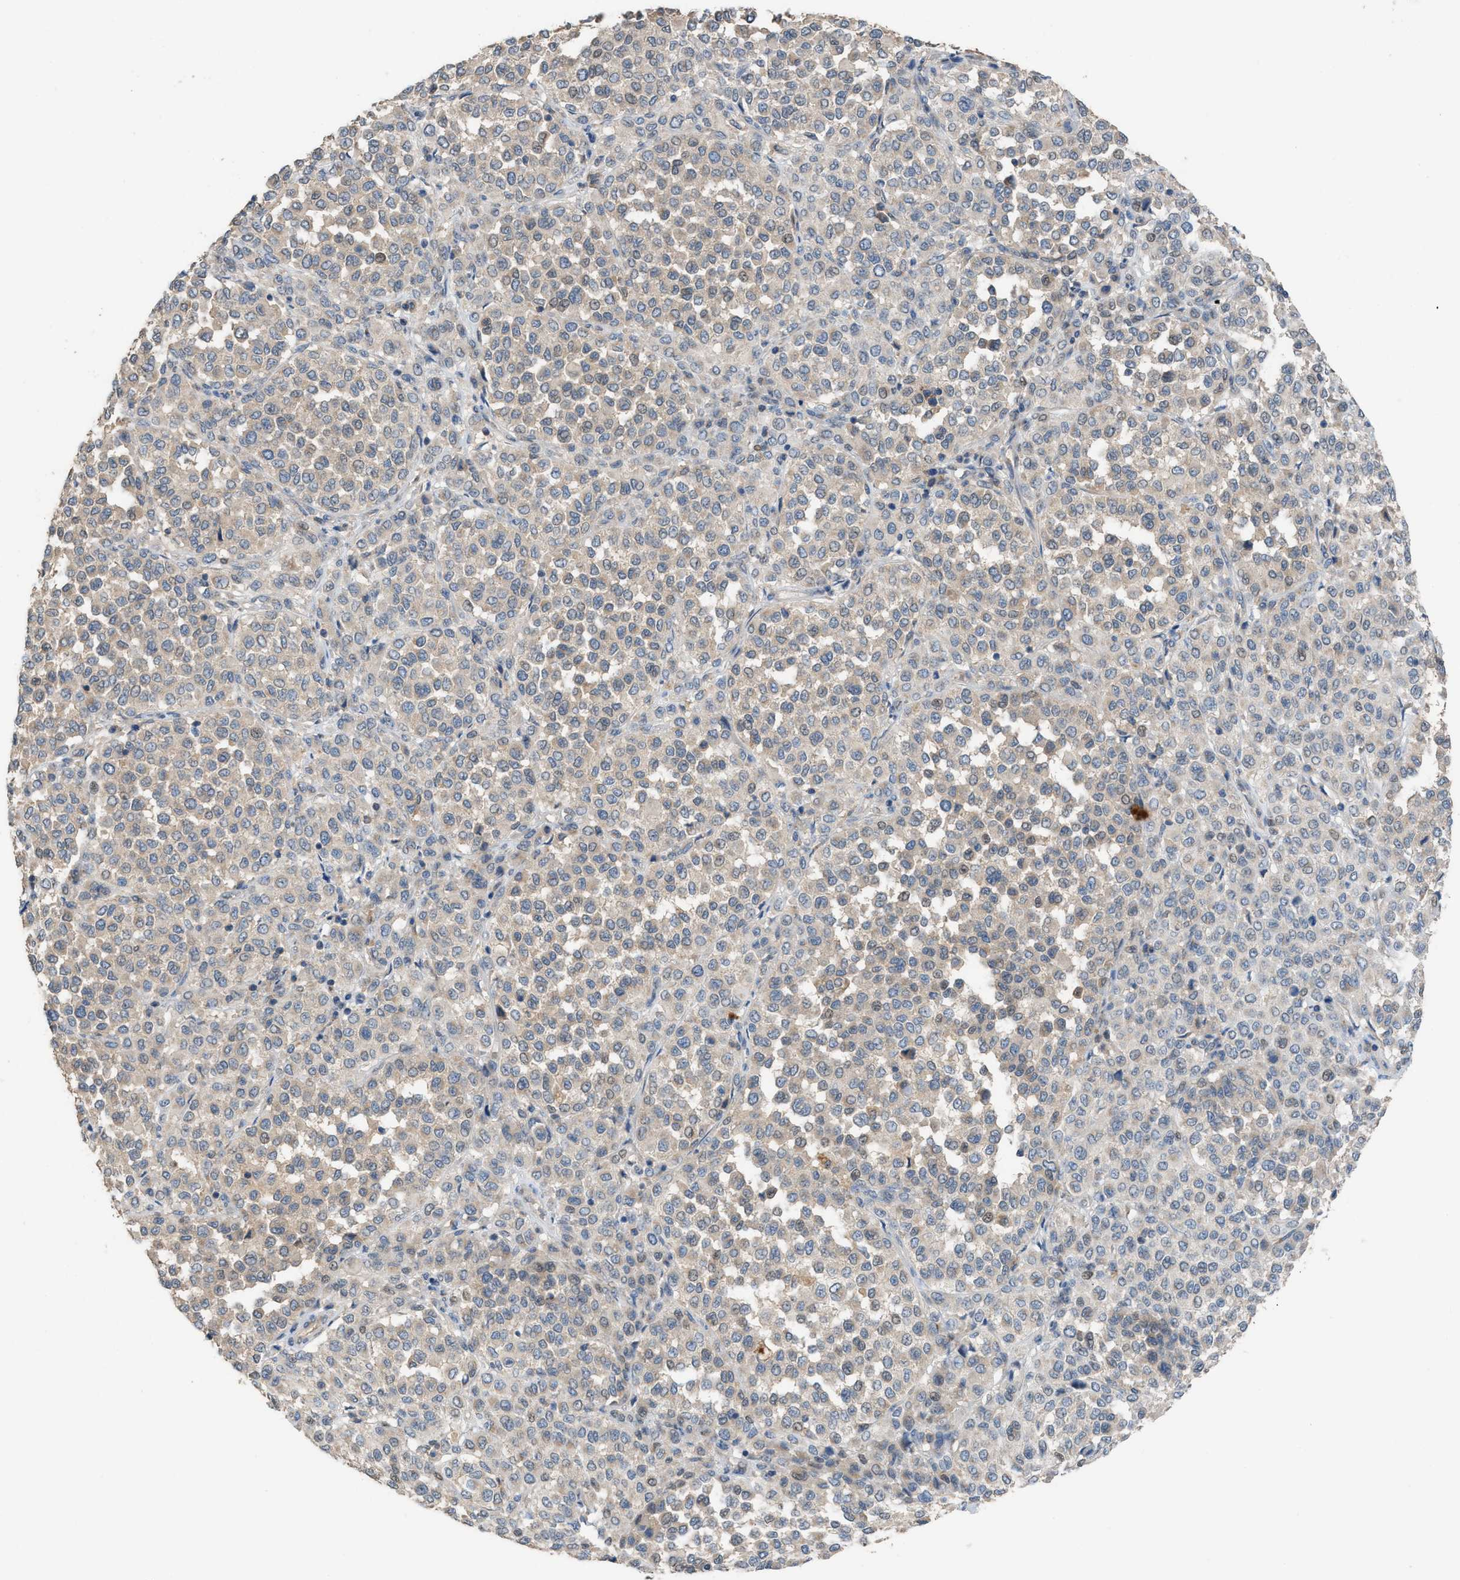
{"staining": {"intensity": "weak", "quantity": "25%-75%", "location": "cytoplasmic/membranous,nuclear"}, "tissue": "melanoma", "cell_type": "Tumor cells", "image_type": "cancer", "snomed": [{"axis": "morphology", "description": "Malignant melanoma, Metastatic site"}, {"axis": "topography", "description": "Pancreas"}], "caption": "Tumor cells show low levels of weak cytoplasmic/membranous and nuclear positivity in approximately 25%-75% of cells in human melanoma. (IHC, brightfield microscopy, high magnification).", "gene": "TPK1", "patient": {"sex": "female", "age": 30}}